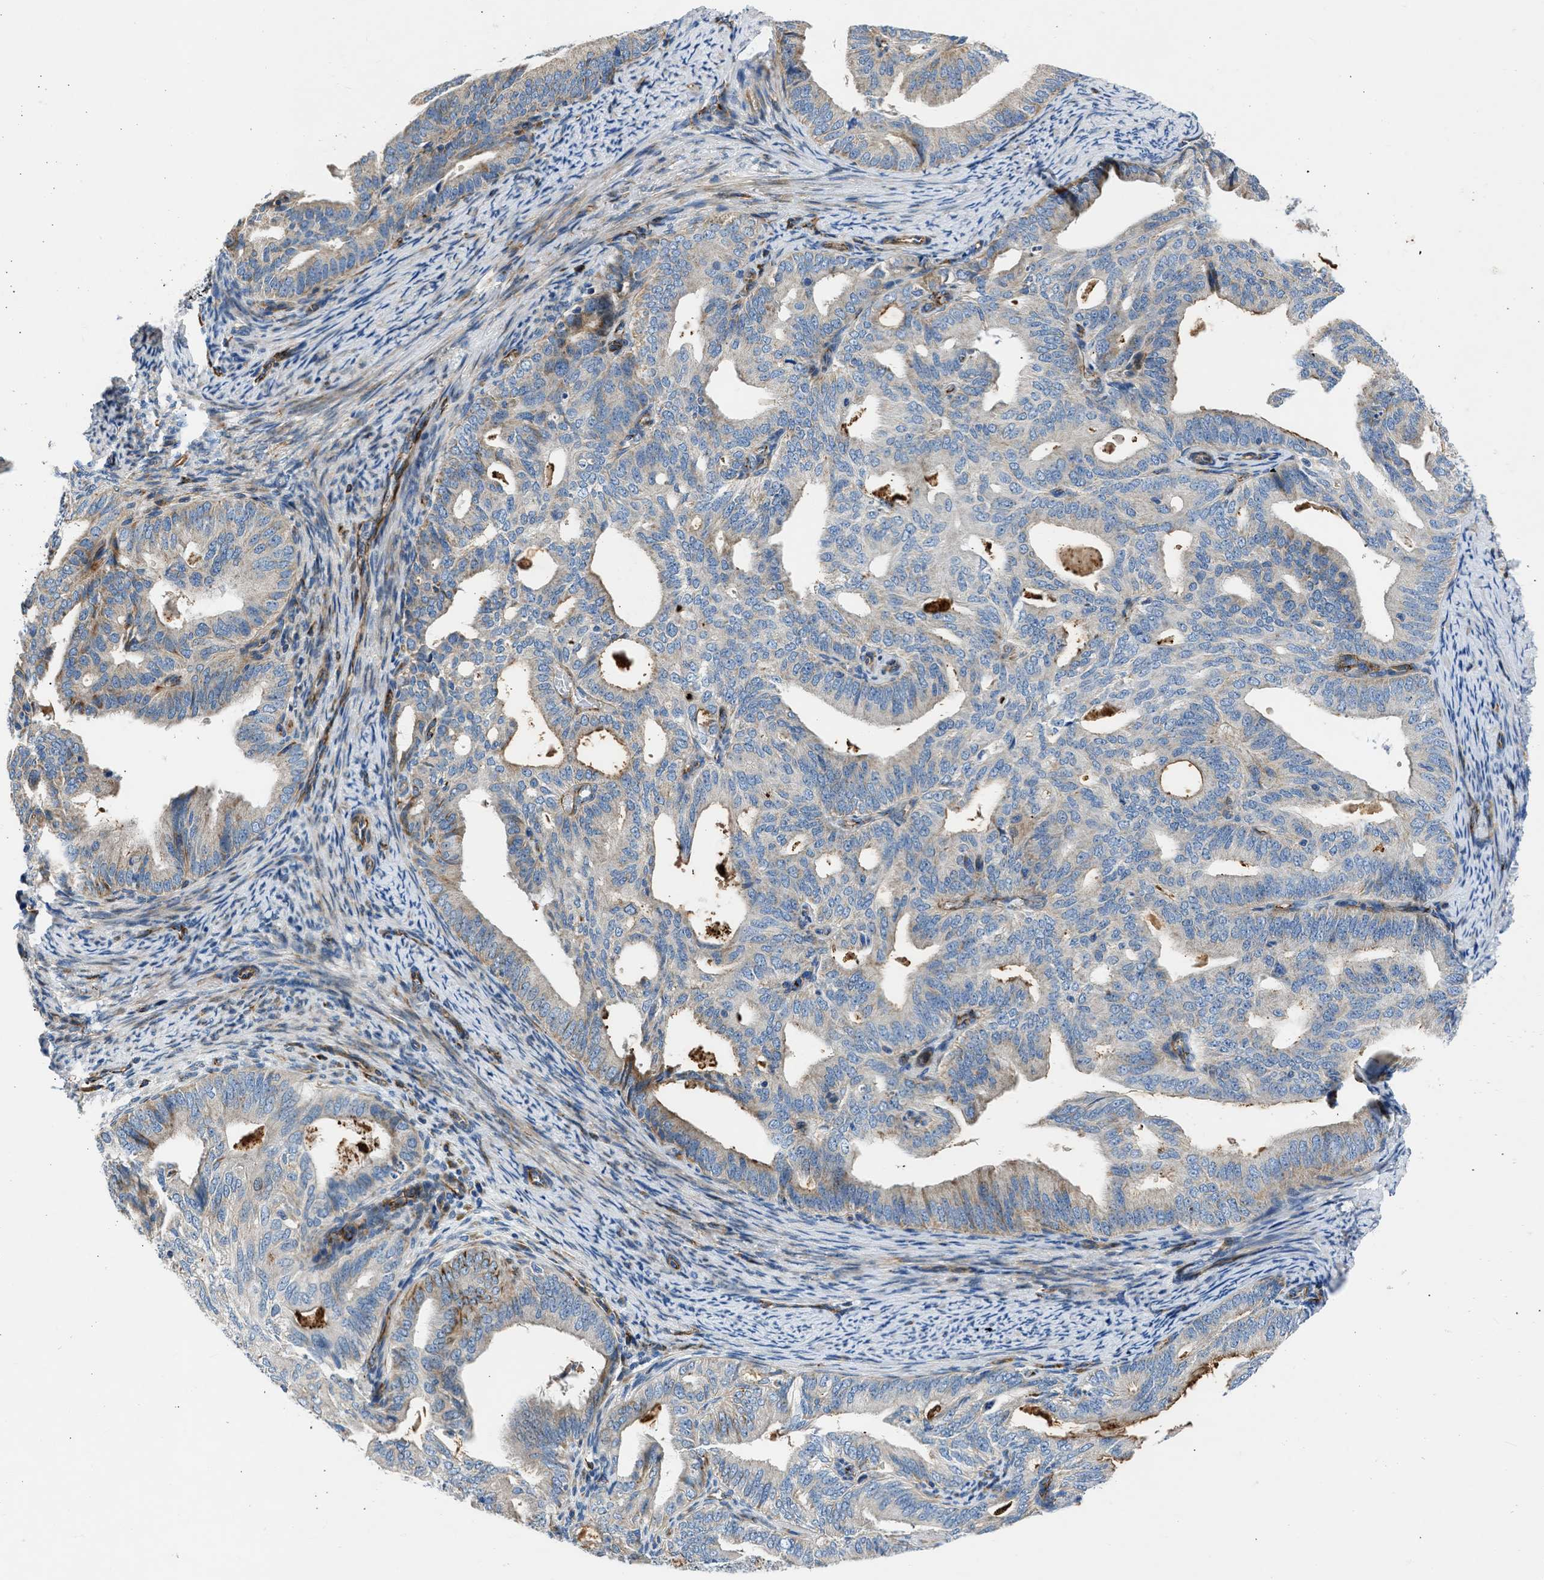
{"staining": {"intensity": "weak", "quantity": "25%-75%", "location": "cytoplasmic/membranous"}, "tissue": "endometrial cancer", "cell_type": "Tumor cells", "image_type": "cancer", "snomed": [{"axis": "morphology", "description": "Adenocarcinoma, NOS"}, {"axis": "topography", "description": "Endometrium"}], "caption": "Human endometrial adenocarcinoma stained for a protein (brown) shows weak cytoplasmic/membranous positive positivity in approximately 25%-75% of tumor cells.", "gene": "ULK4", "patient": {"sex": "female", "age": 58}}